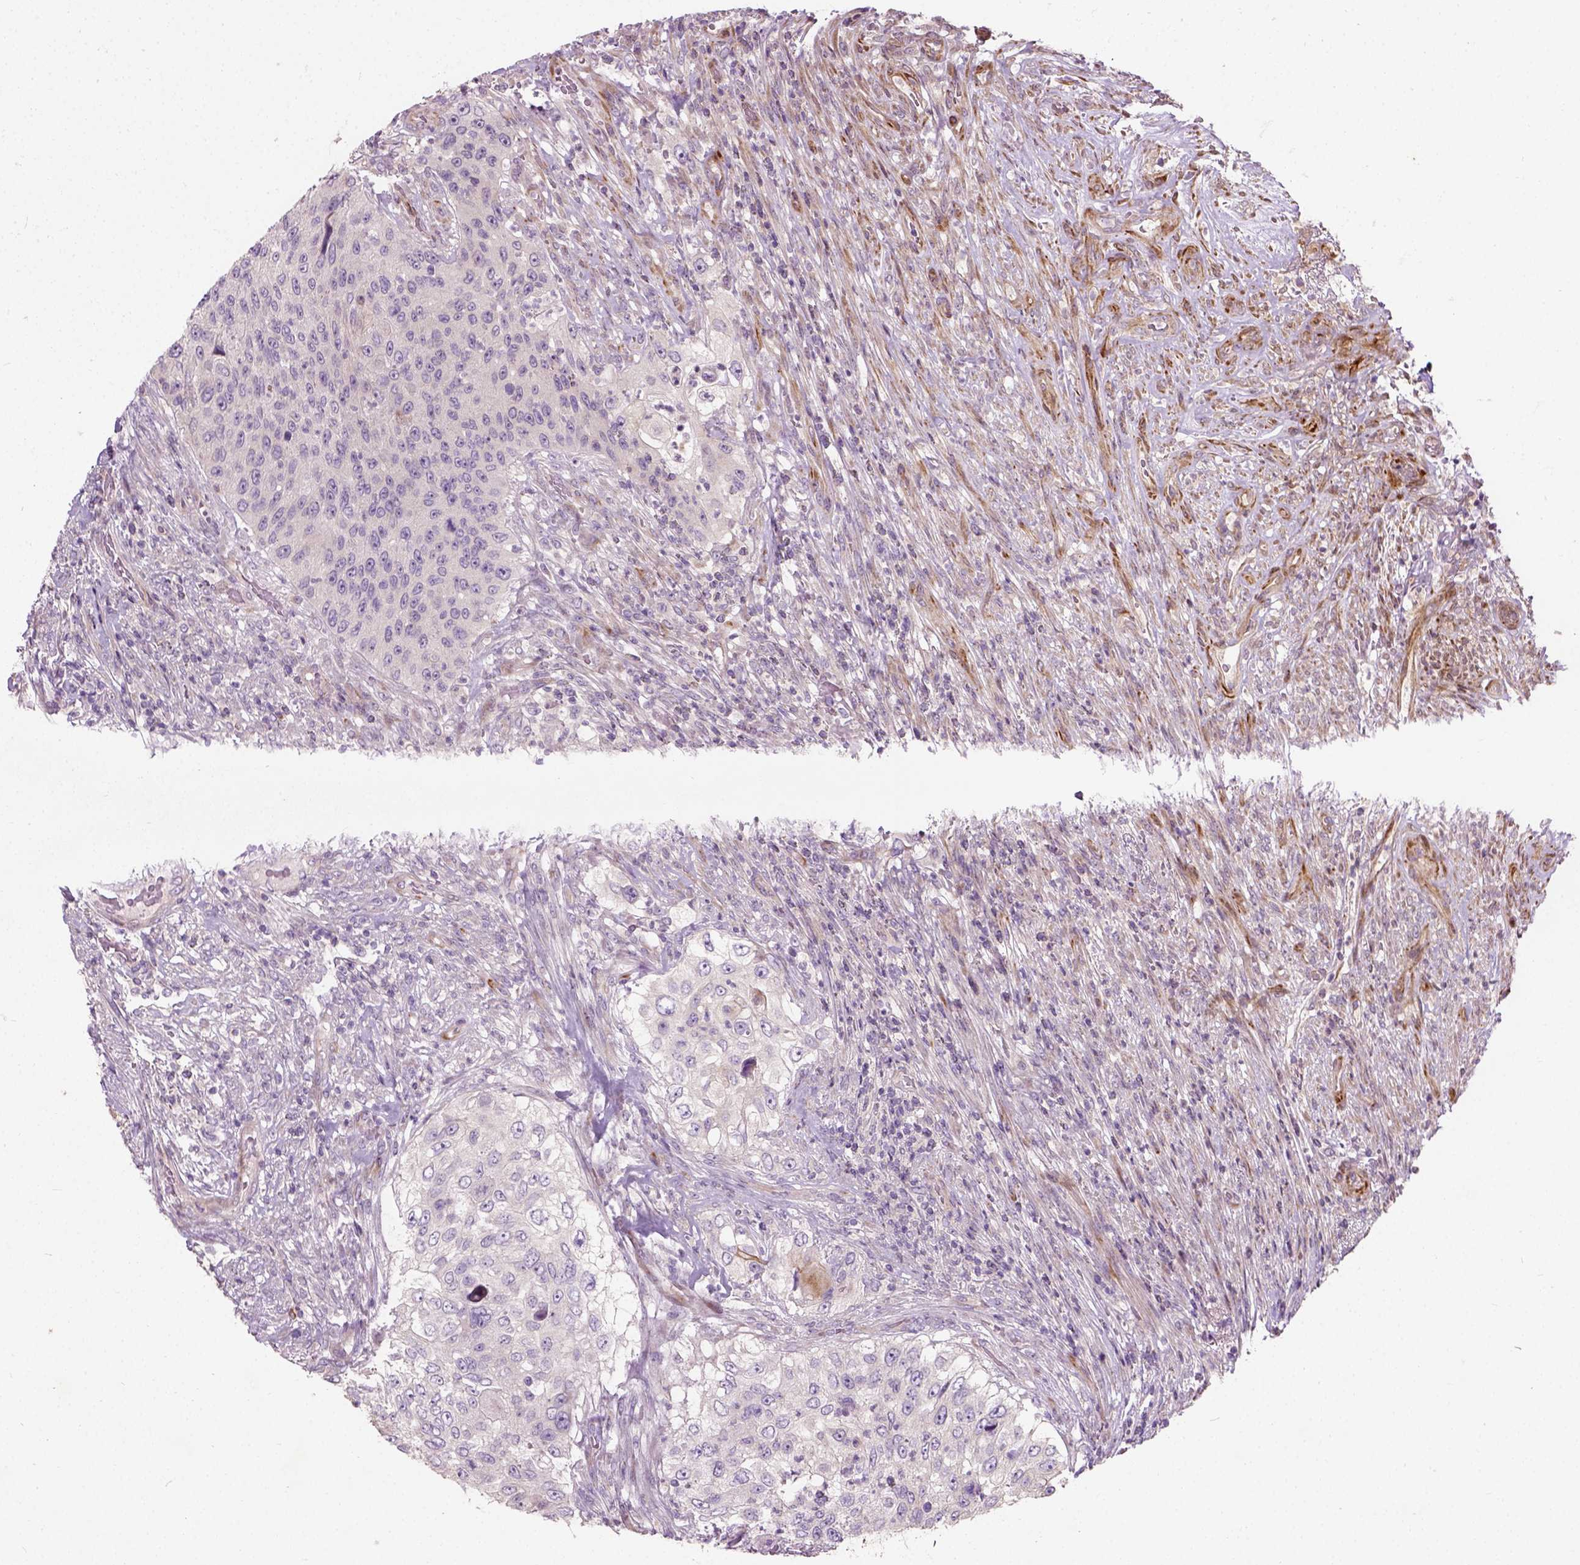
{"staining": {"intensity": "negative", "quantity": "none", "location": "none"}, "tissue": "urothelial cancer", "cell_type": "Tumor cells", "image_type": "cancer", "snomed": [{"axis": "morphology", "description": "Urothelial carcinoma, High grade"}, {"axis": "topography", "description": "Urinary bladder"}], "caption": "Immunohistochemistry (IHC) histopathology image of neoplastic tissue: urothelial cancer stained with DAB (3,3'-diaminobenzidine) reveals no significant protein expression in tumor cells.", "gene": "PKP3", "patient": {"sex": "female", "age": 60}}